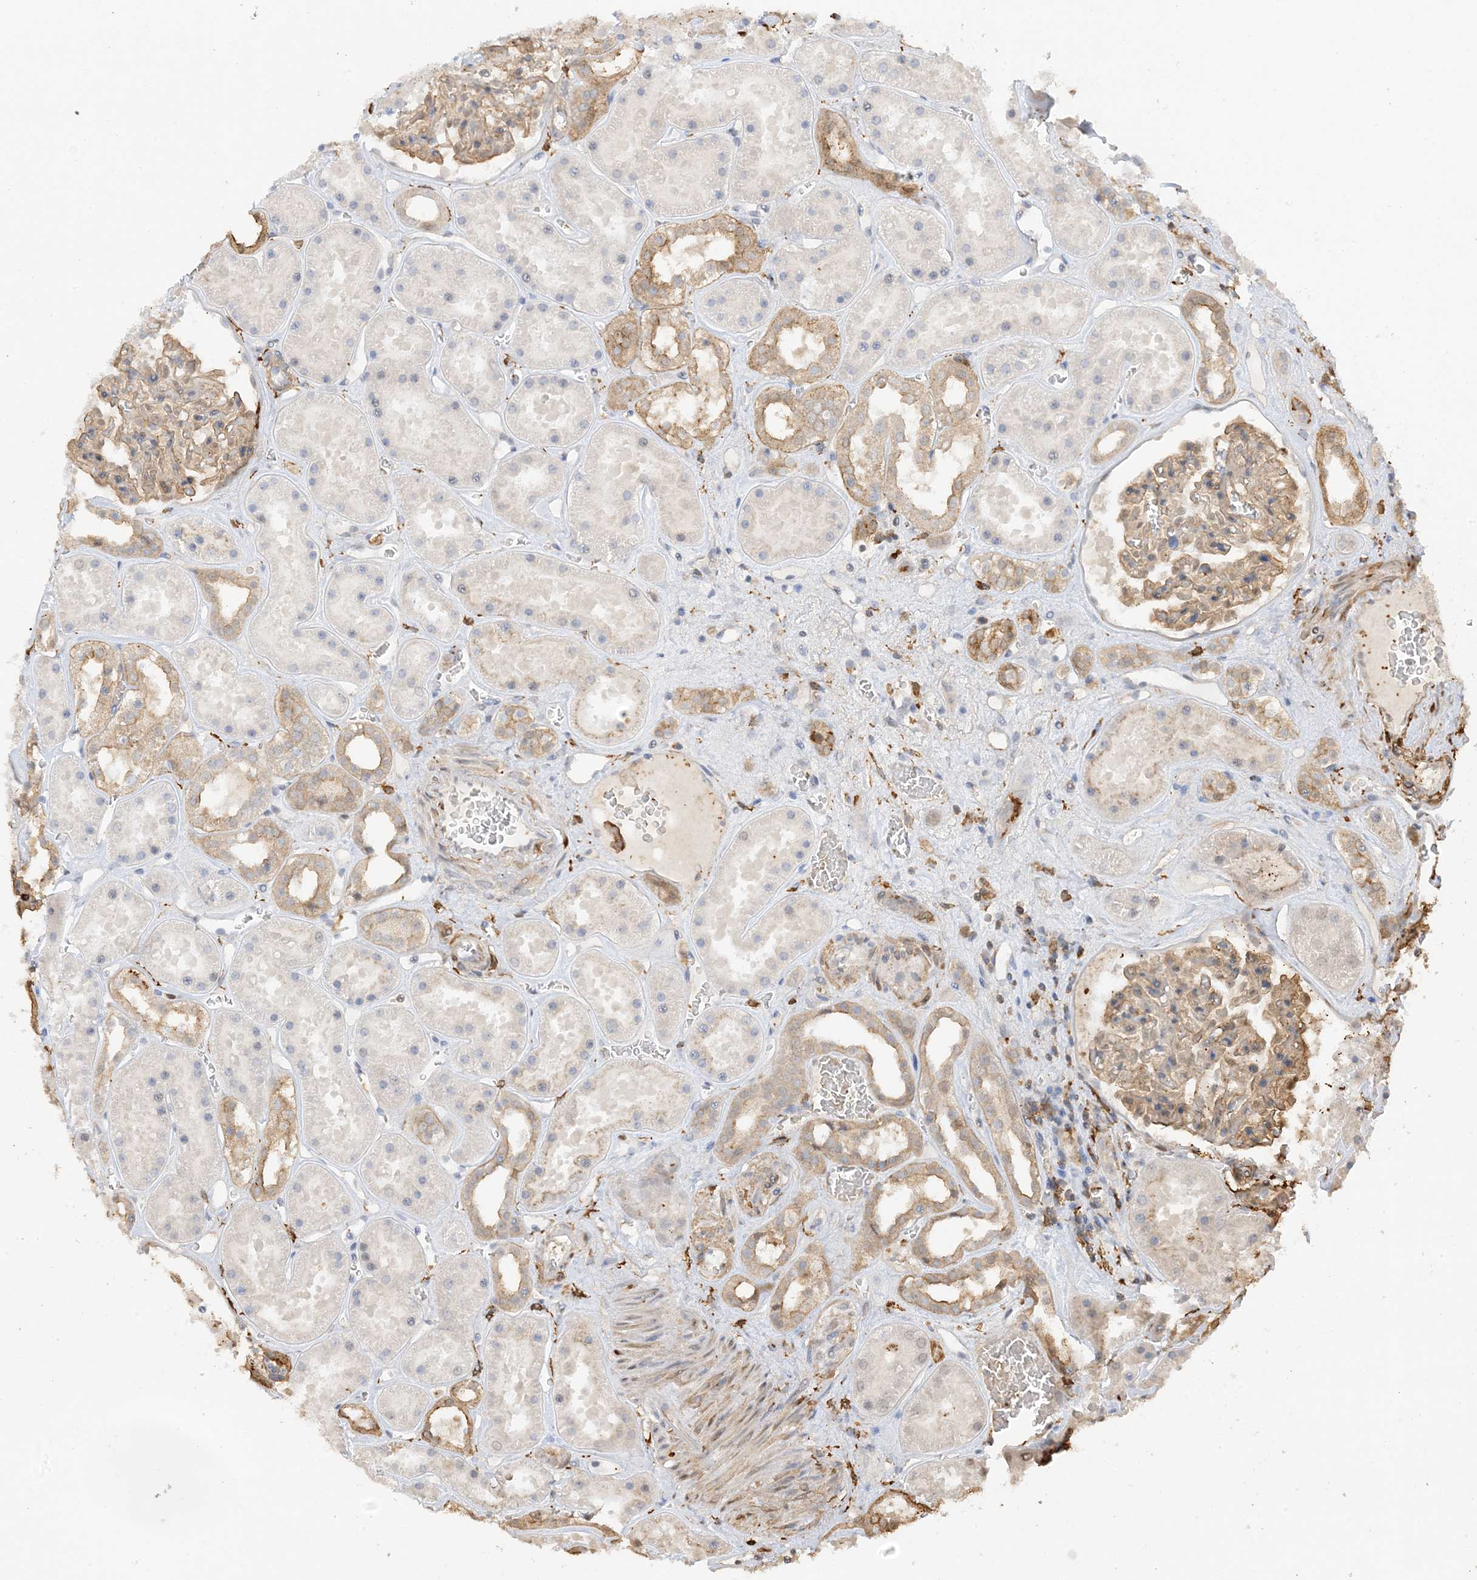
{"staining": {"intensity": "moderate", "quantity": ">75%", "location": "cytoplasmic/membranous"}, "tissue": "kidney", "cell_type": "Cells in glomeruli", "image_type": "normal", "snomed": [{"axis": "morphology", "description": "Normal tissue, NOS"}, {"axis": "topography", "description": "Kidney"}], "caption": "Immunohistochemical staining of unremarkable human kidney reveals medium levels of moderate cytoplasmic/membranous positivity in about >75% of cells in glomeruli. (Brightfield microscopy of DAB IHC at high magnification).", "gene": "PHACTR2", "patient": {"sex": "female", "age": 41}}